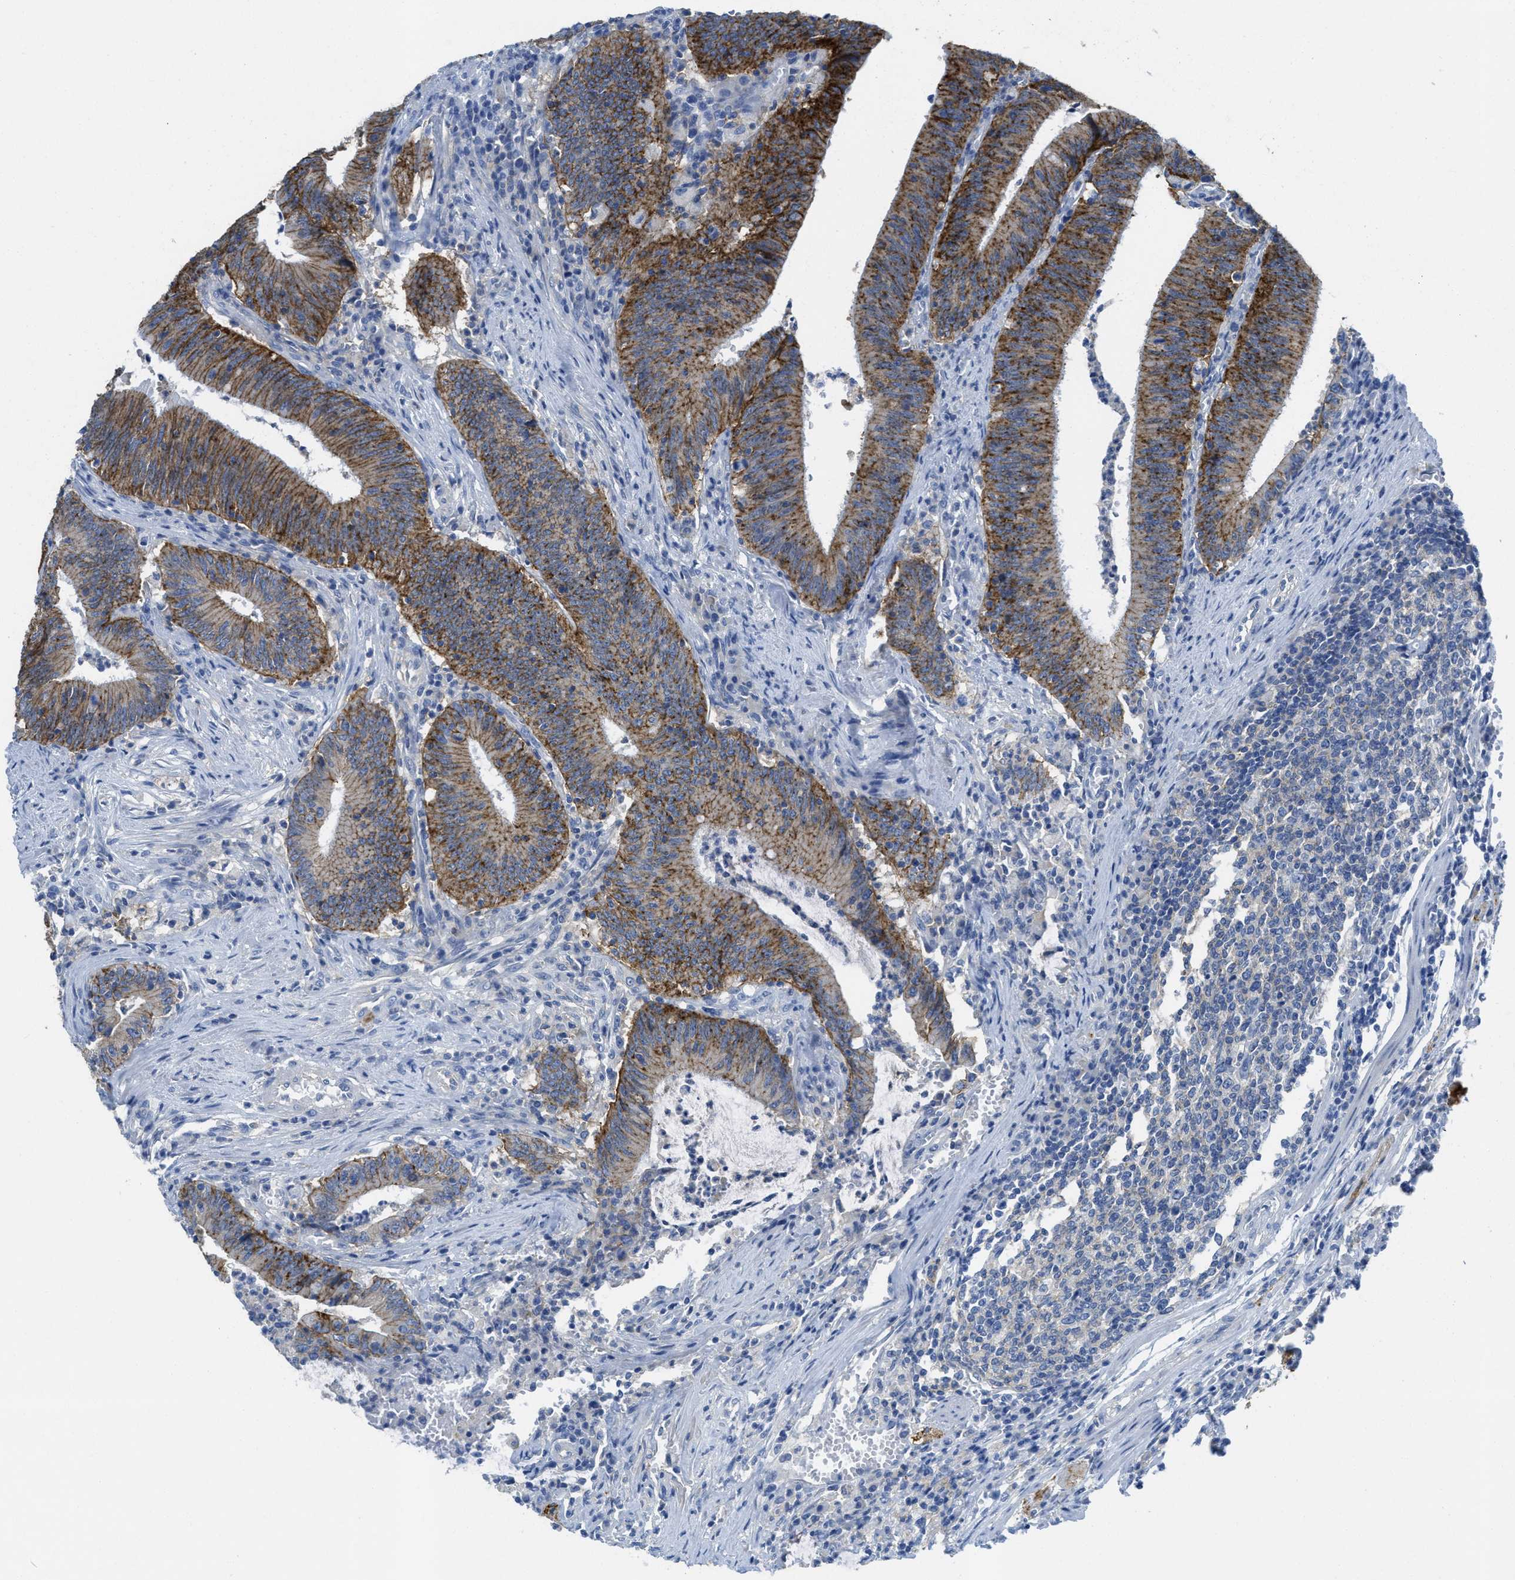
{"staining": {"intensity": "moderate", "quantity": ">75%", "location": "cytoplasmic/membranous"}, "tissue": "colorectal cancer", "cell_type": "Tumor cells", "image_type": "cancer", "snomed": [{"axis": "morphology", "description": "Normal tissue, NOS"}, {"axis": "morphology", "description": "Adenocarcinoma, NOS"}, {"axis": "topography", "description": "Rectum"}], "caption": "Immunohistochemical staining of colorectal adenocarcinoma reveals medium levels of moderate cytoplasmic/membranous protein expression in approximately >75% of tumor cells.", "gene": "CNNM4", "patient": {"sex": "female", "age": 66}}